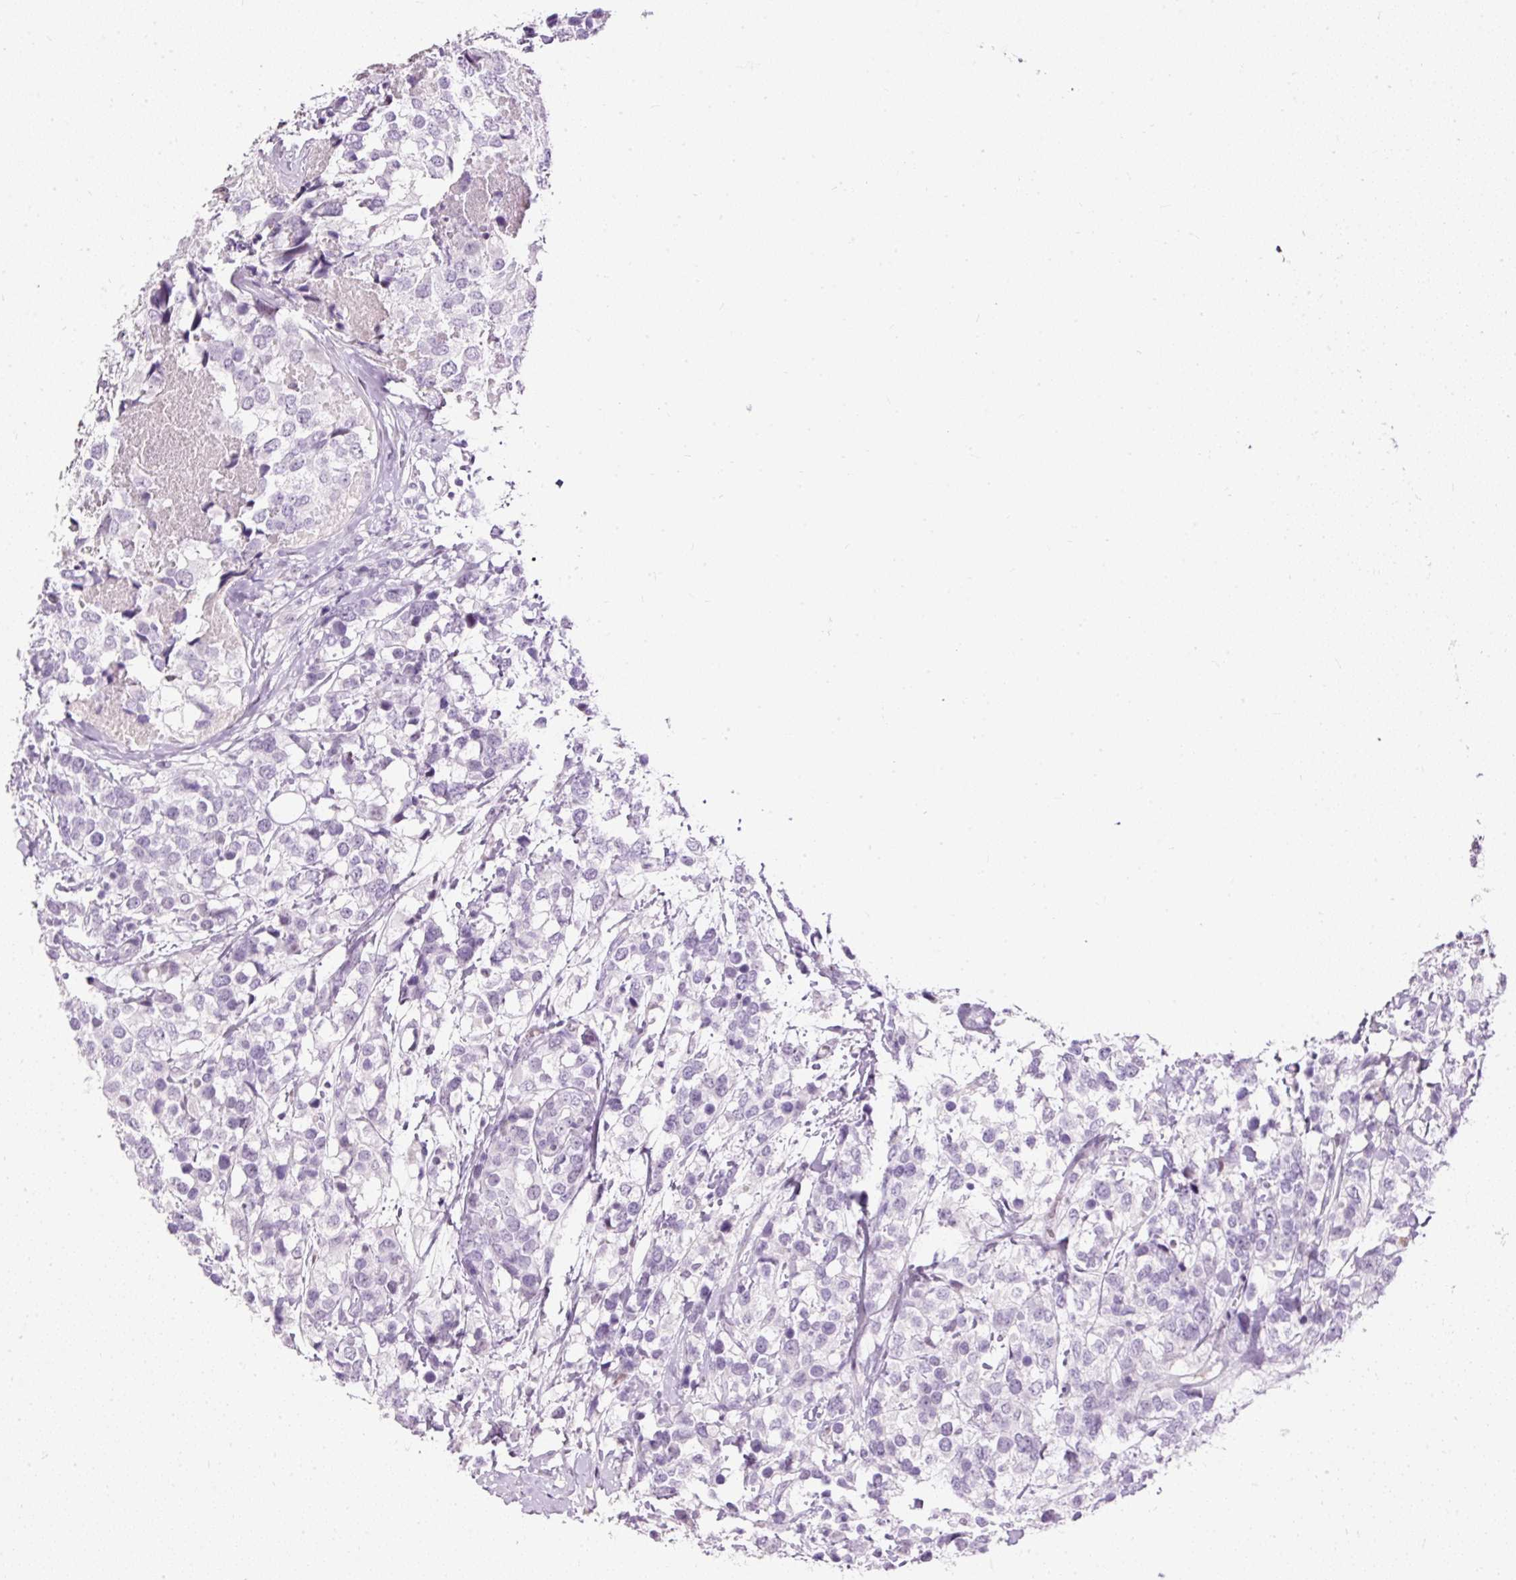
{"staining": {"intensity": "negative", "quantity": "none", "location": "none"}, "tissue": "breast cancer", "cell_type": "Tumor cells", "image_type": "cancer", "snomed": [{"axis": "morphology", "description": "Lobular carcinoma"}, {"axis": "topography", "description": "Breast"}], "caption": "Image shows no protein staining in tumor cells of breast lobular carcinoma tissue.", "gene": "PDE6B", "patient": {"sex": "female", "age": 59}}